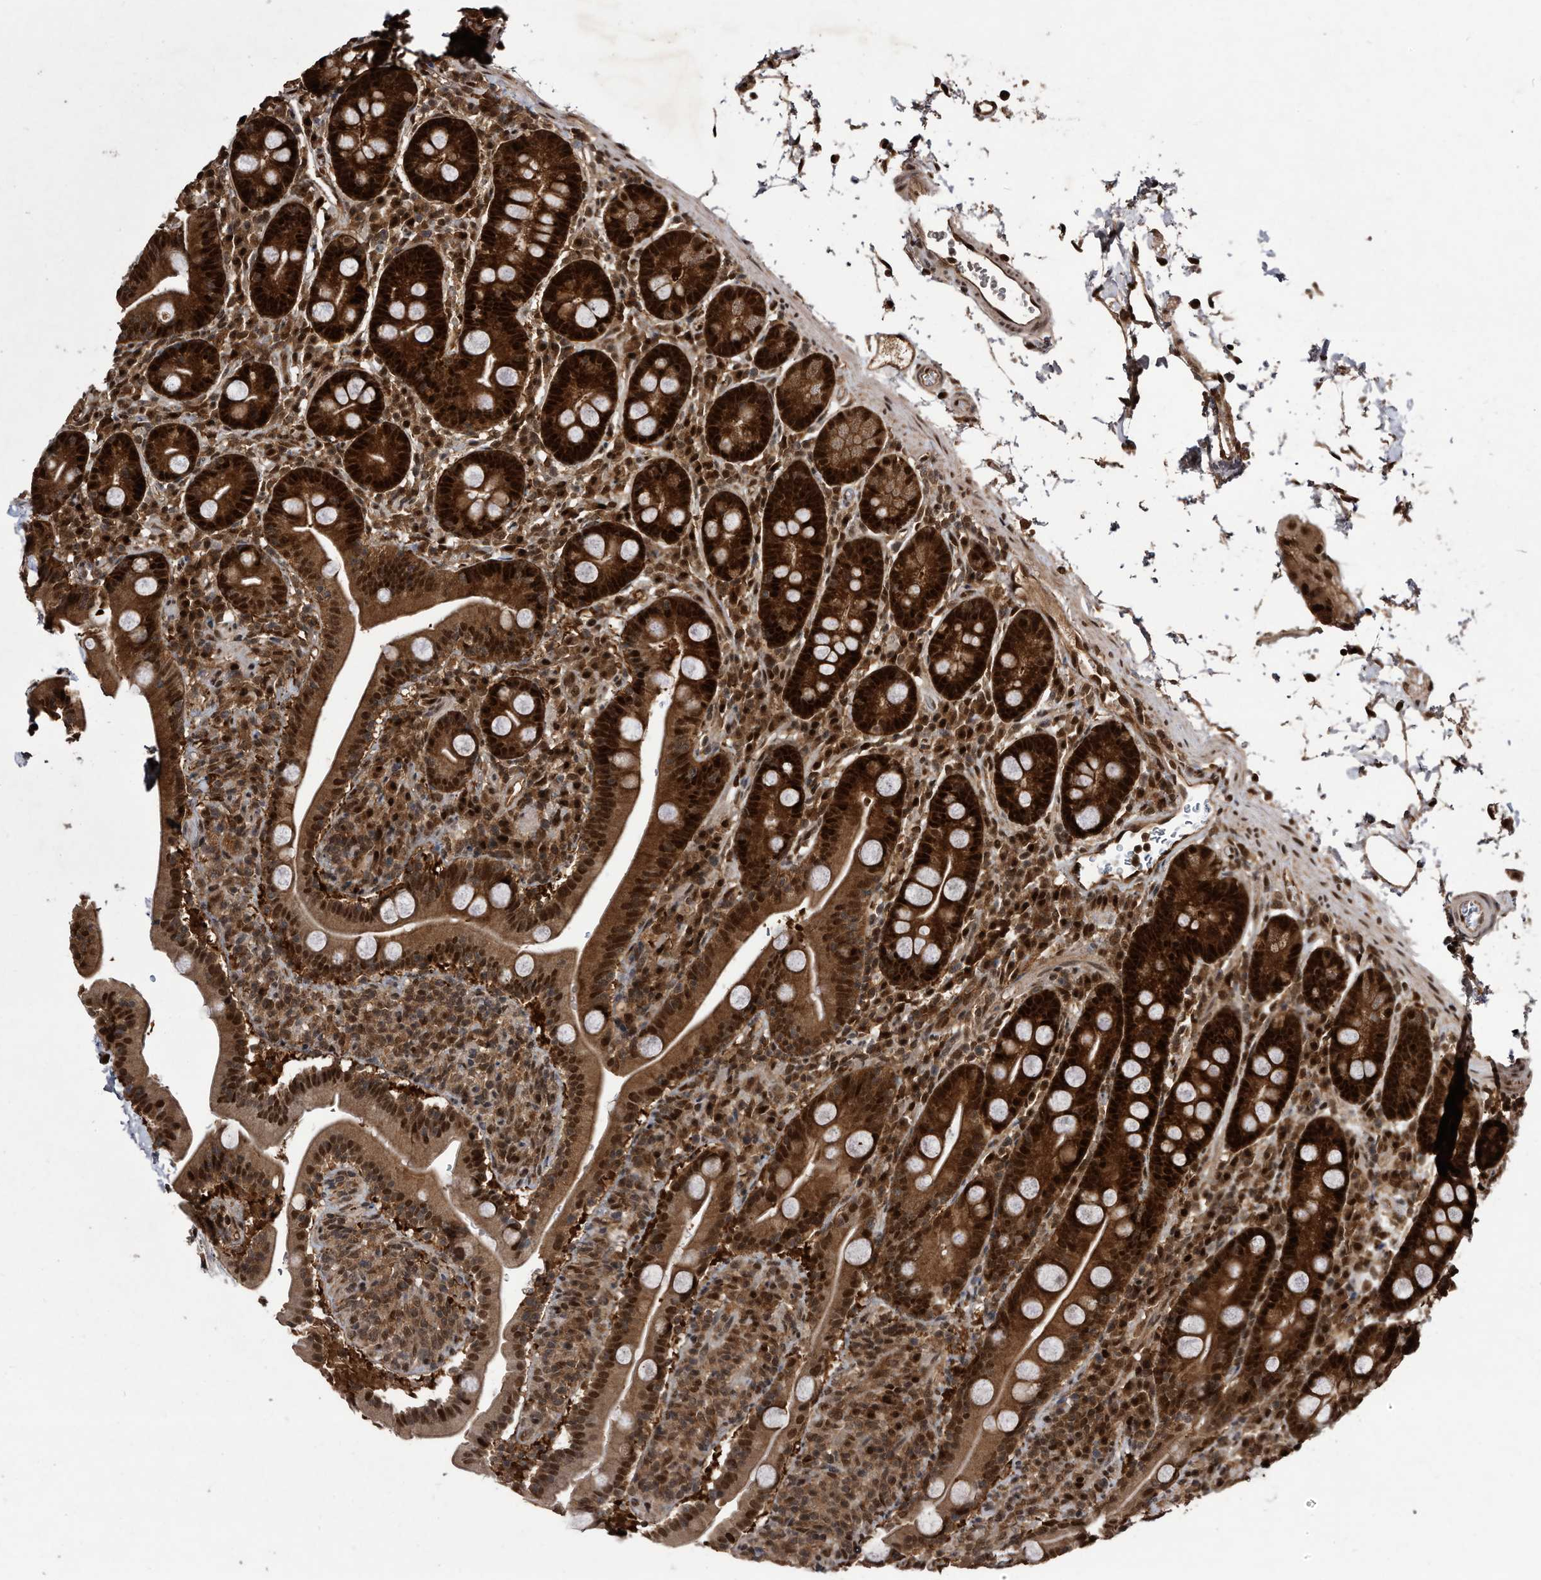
{"staining": {"intensity": "strong", "quantity": ">75%", "location": "cytoplasmic/membranous,nuclear"}, "tissue": "duodenum", "cell_type": "Glandular cells", "image_type": "normal", "snomed": [{"axis": "morphology", "description": "Normal tissue, NOS"}, {"axis": "topography", "description": "Duodenum"}], "caption": "Glandular cells demonstrate high levels of strong cytoplasmic/membranous,nuclear positivity in approximately >75% of cells in unremarkable duodenum.", "gene": "RAD23B", "patient": {"sex": "male", "age": 35}}